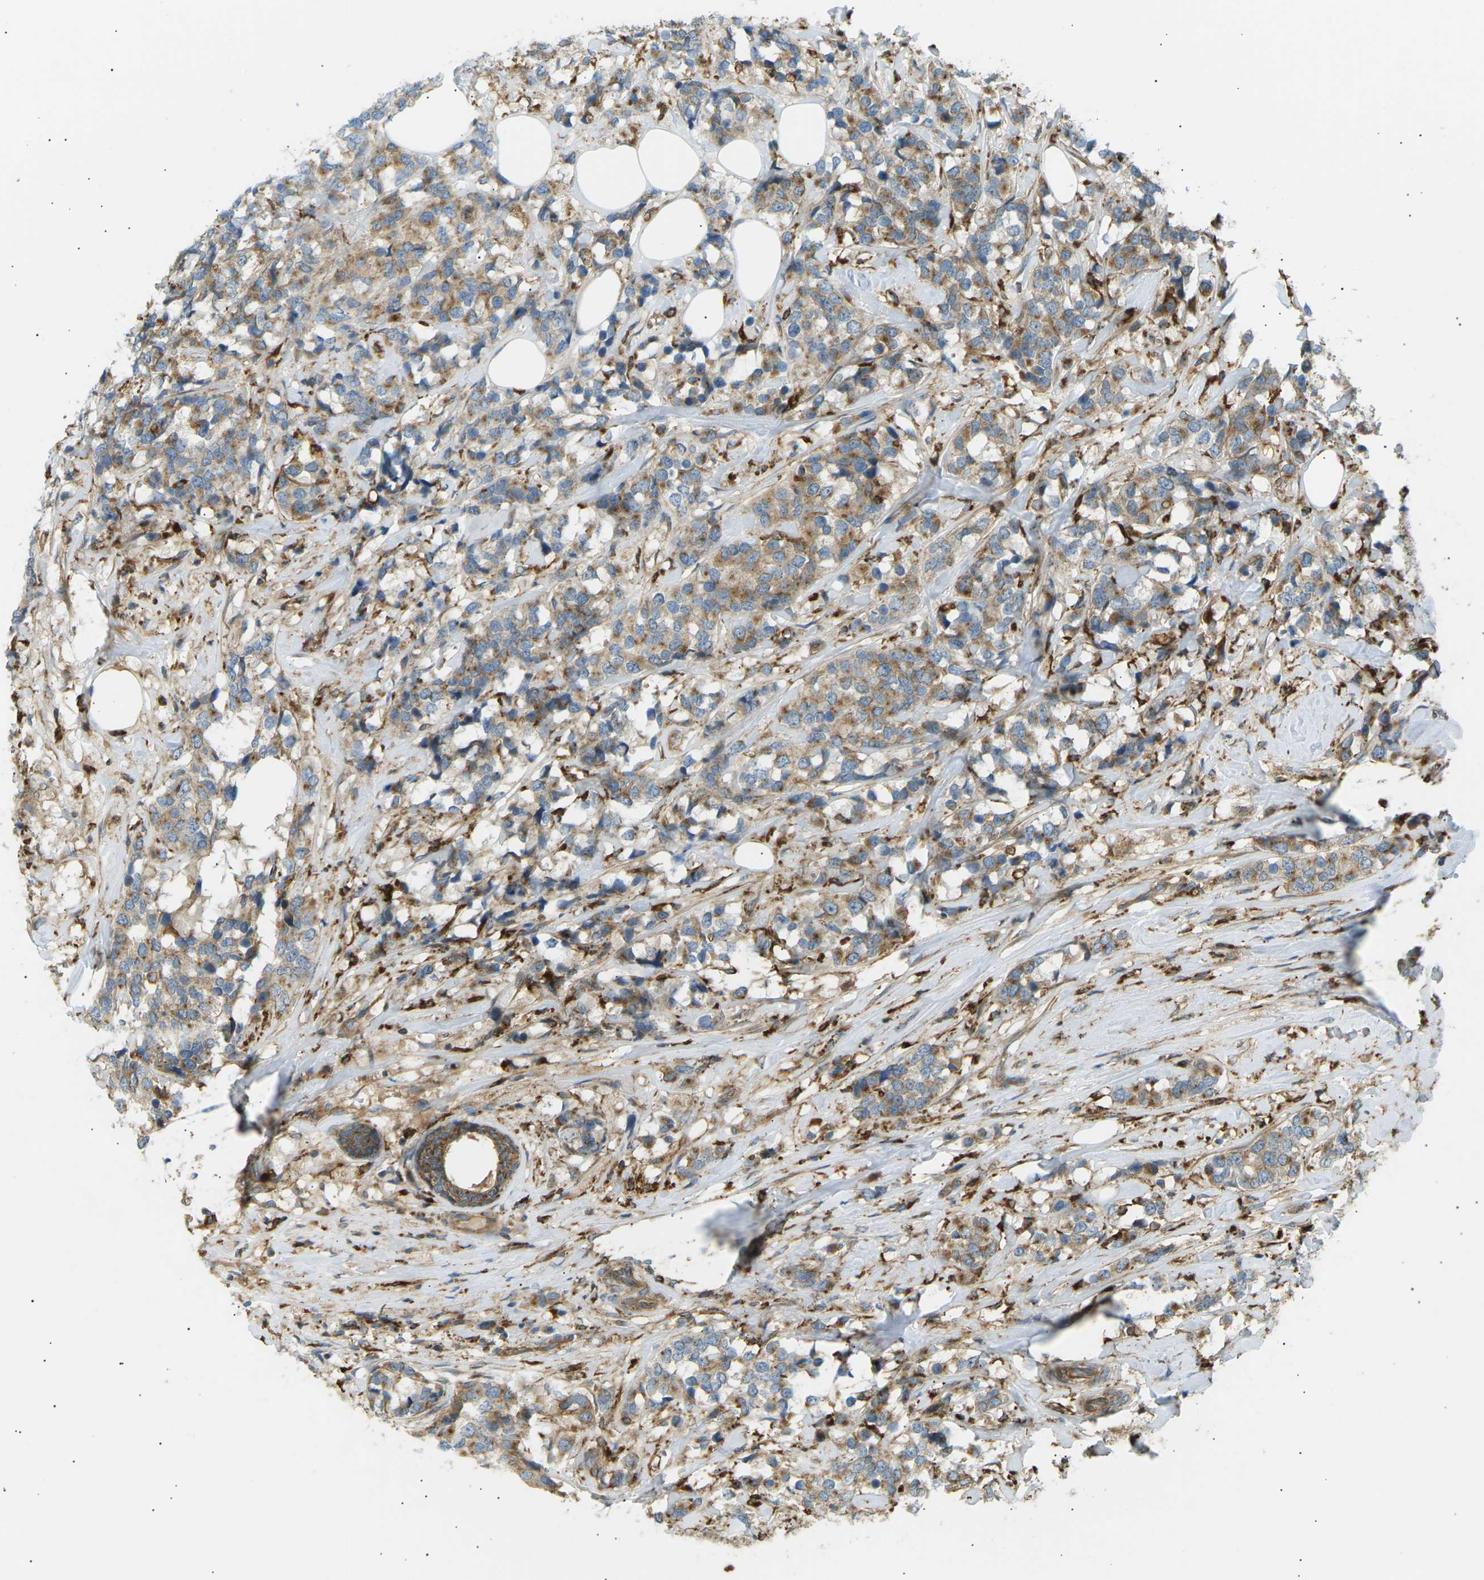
{"staining": {"intensity": "moderate", "quantity": "25%-75%", "location": "cytoplasmic/membranous"}, "tissue": "breast cancer", "cell_type": "Tumor cells", "image_type": "cancer", "snomed": [{"axis": "morphology", "description": "Lobular carcinoma"}, {"axis": "topography", "description": "Breast"}], "caption": "A brown stain shows moderate cytoplasmic/membranous expression of a protein in human breast cancer tumor cells.", "gene": "CDK17", "patient": {"sex": "female", "age": 59}}